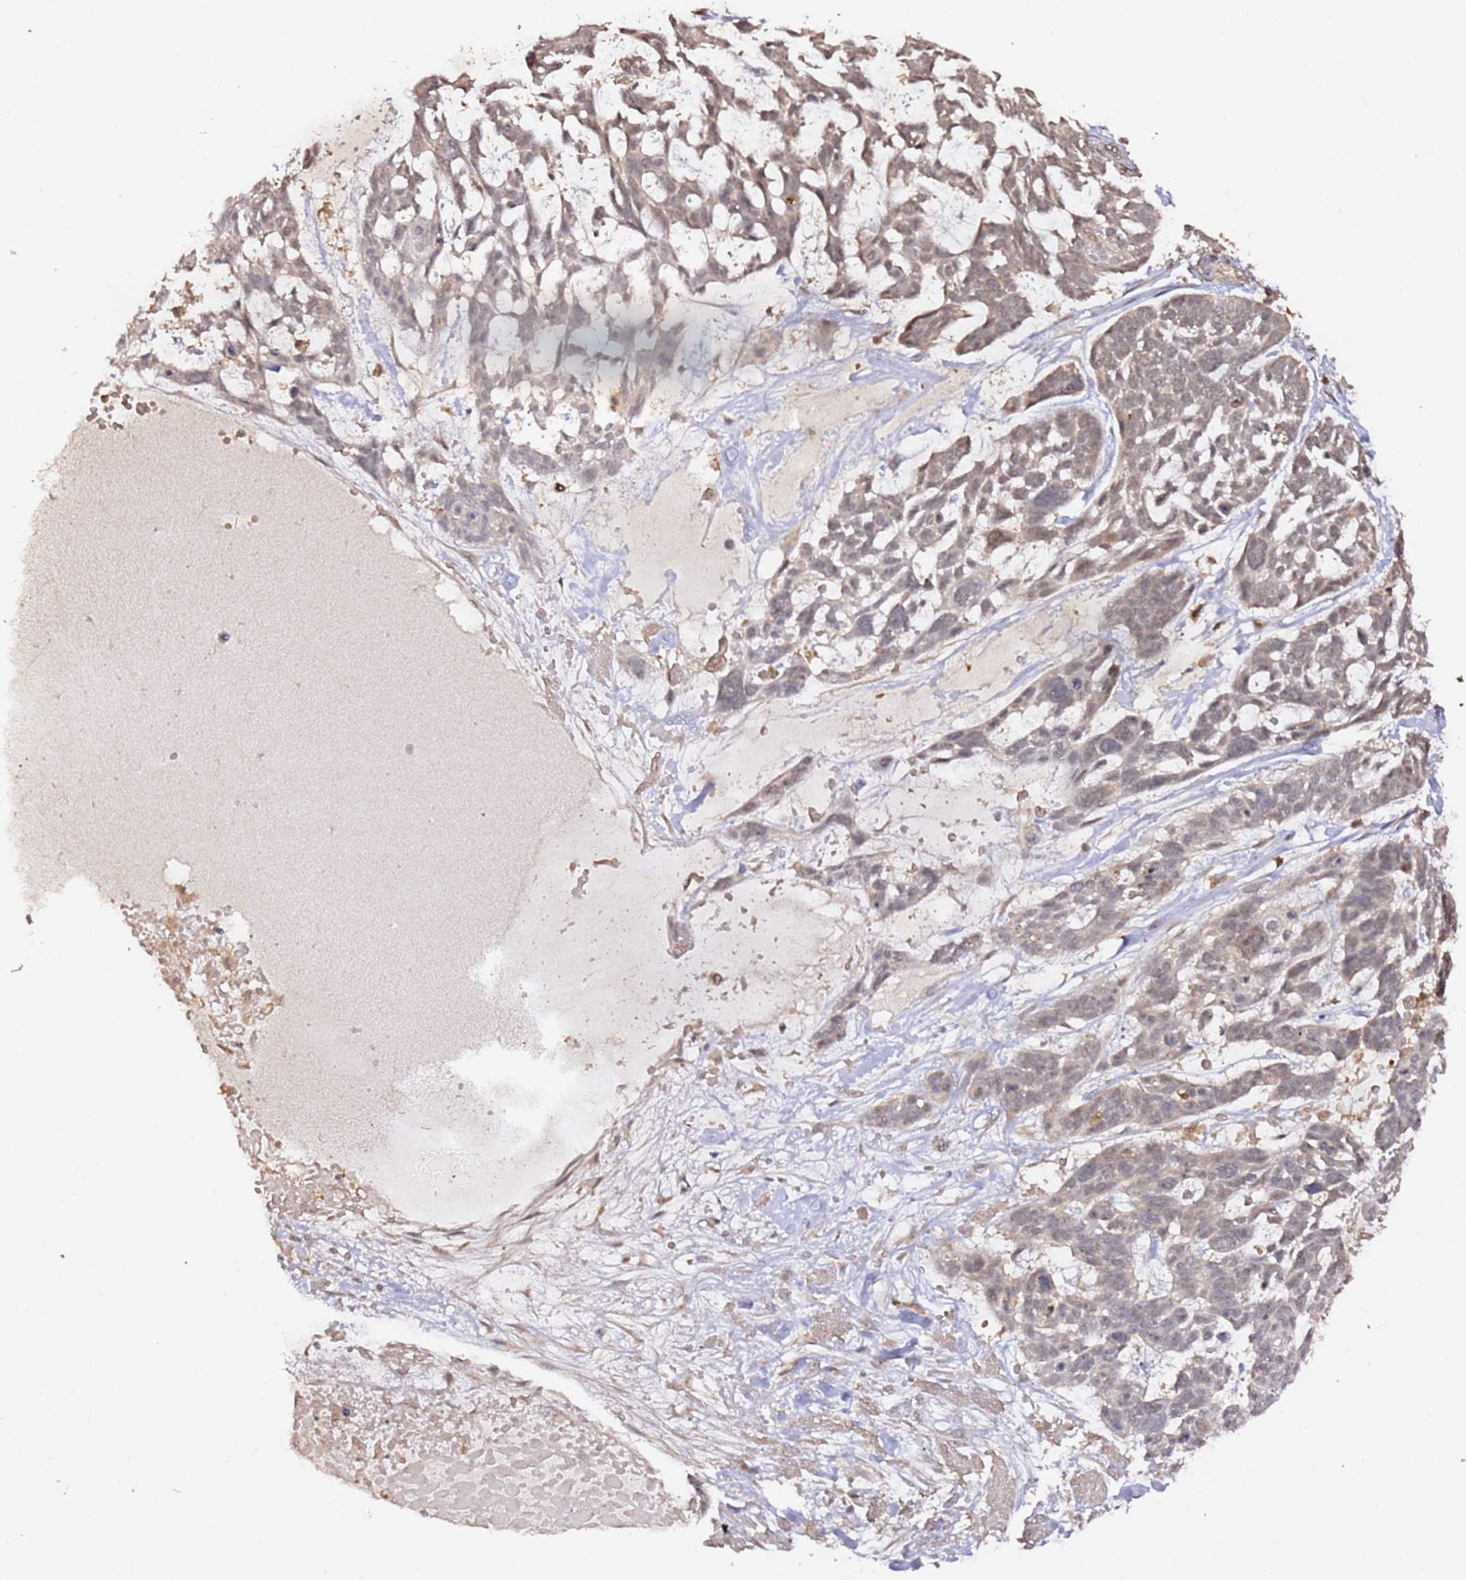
{"staining": {"intensity": "weak", "quantity": "25%-75%", "location": "nuclear"}, "tissue": "skin cancer", "cell_type": "Tumor cells", "image_type": "cancer", "snomed": [{"axis": "morphology", "description": "Basal cell carcinoma"}, {"axis": "topography", "description": "Skin"}], "caption": "Human skin cancer stained with a protein marker shows weak staining in tumor cells.", "gene": "OR5V1", "patient": {"sex": "male", "age": 88}}